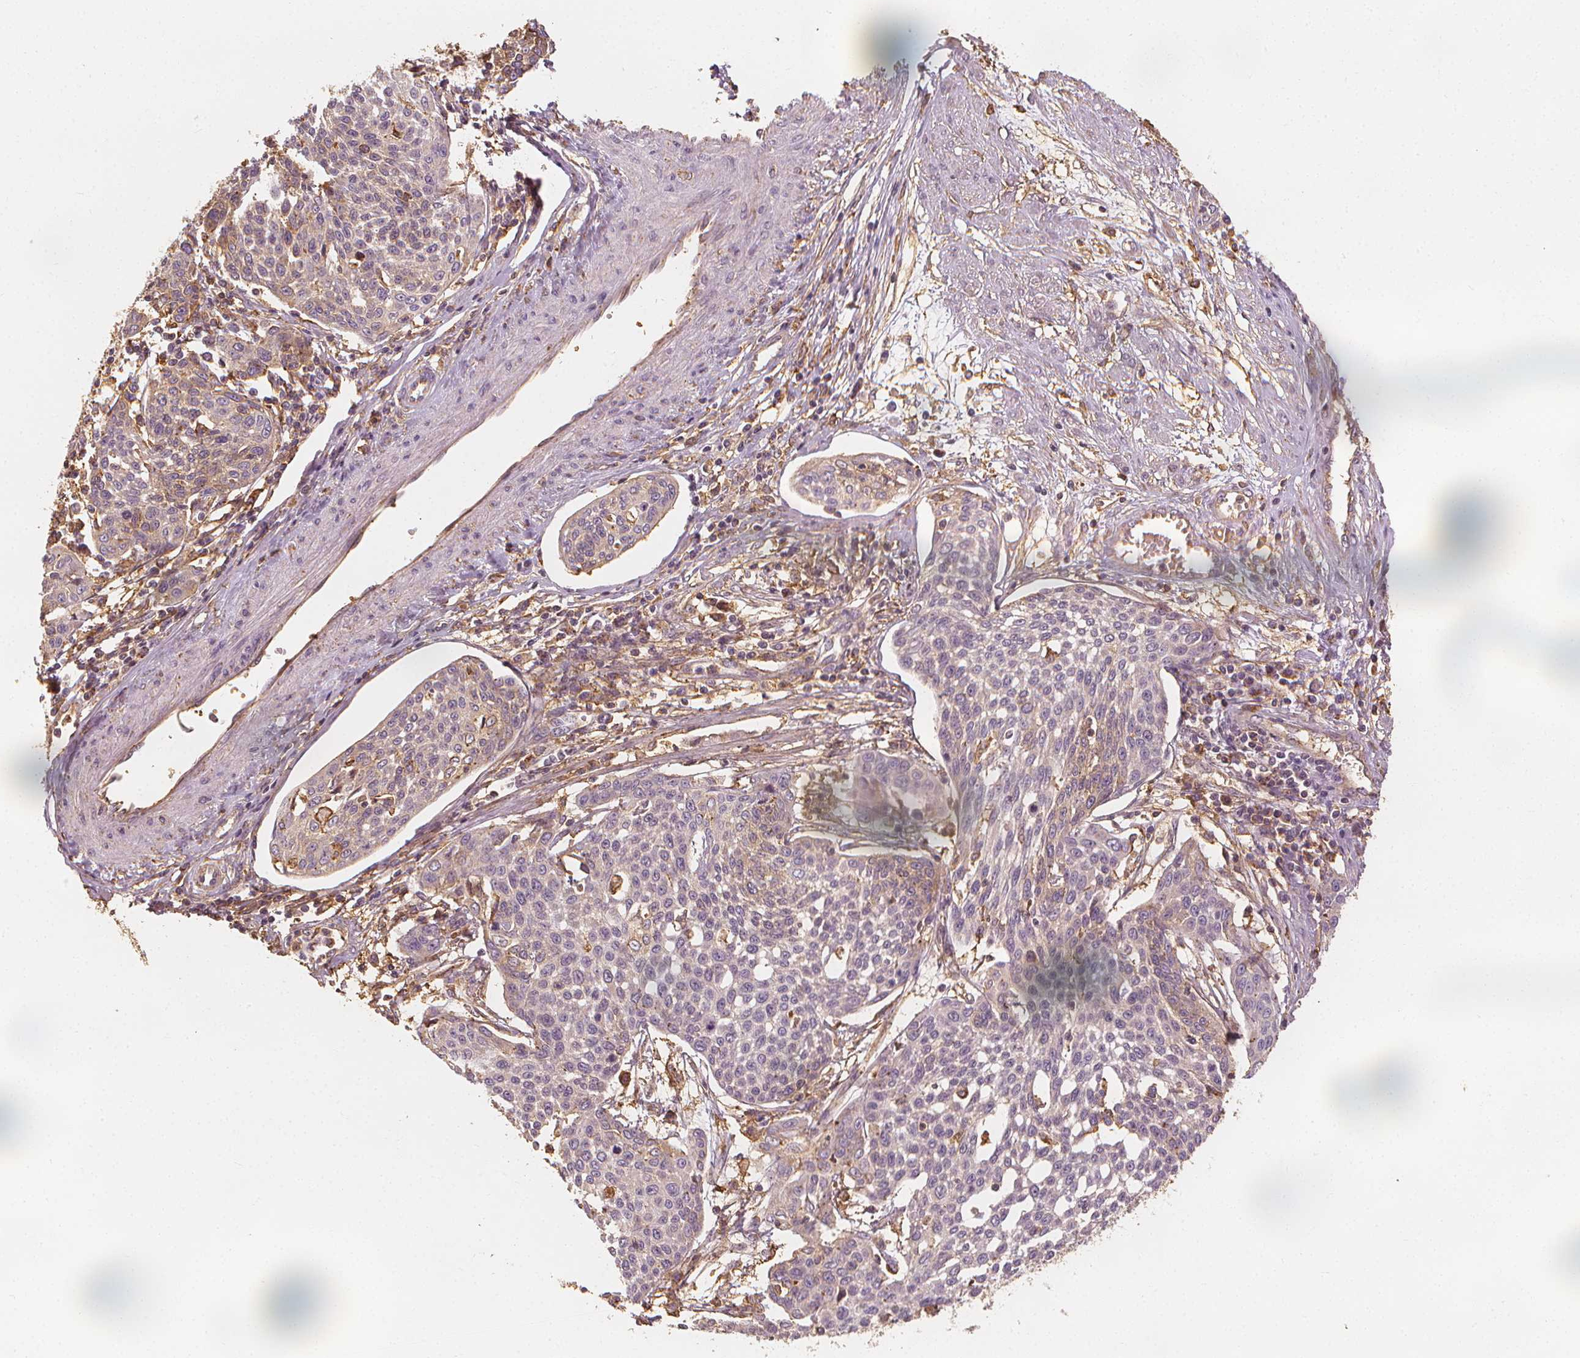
{"staining": {"intensity": "weak", "quantity": "<25%", "location": "cytoplasmic/membranous"}, "tissue": "cervical cancer", "cell_type": "Tumor cells", "image_type": "cancer", "snomed": [{"axis": "morphology", "description": "Squamous cell carcinoma, NOS"}, {"axis": "topography", "description": "Cervix"}], "caption": "Tumor cells show no significant protein expression in squamous cell carcinoma (cervical).", "gene": "ARHGAP26", "patient": {"sex": "female", "age": 34}}